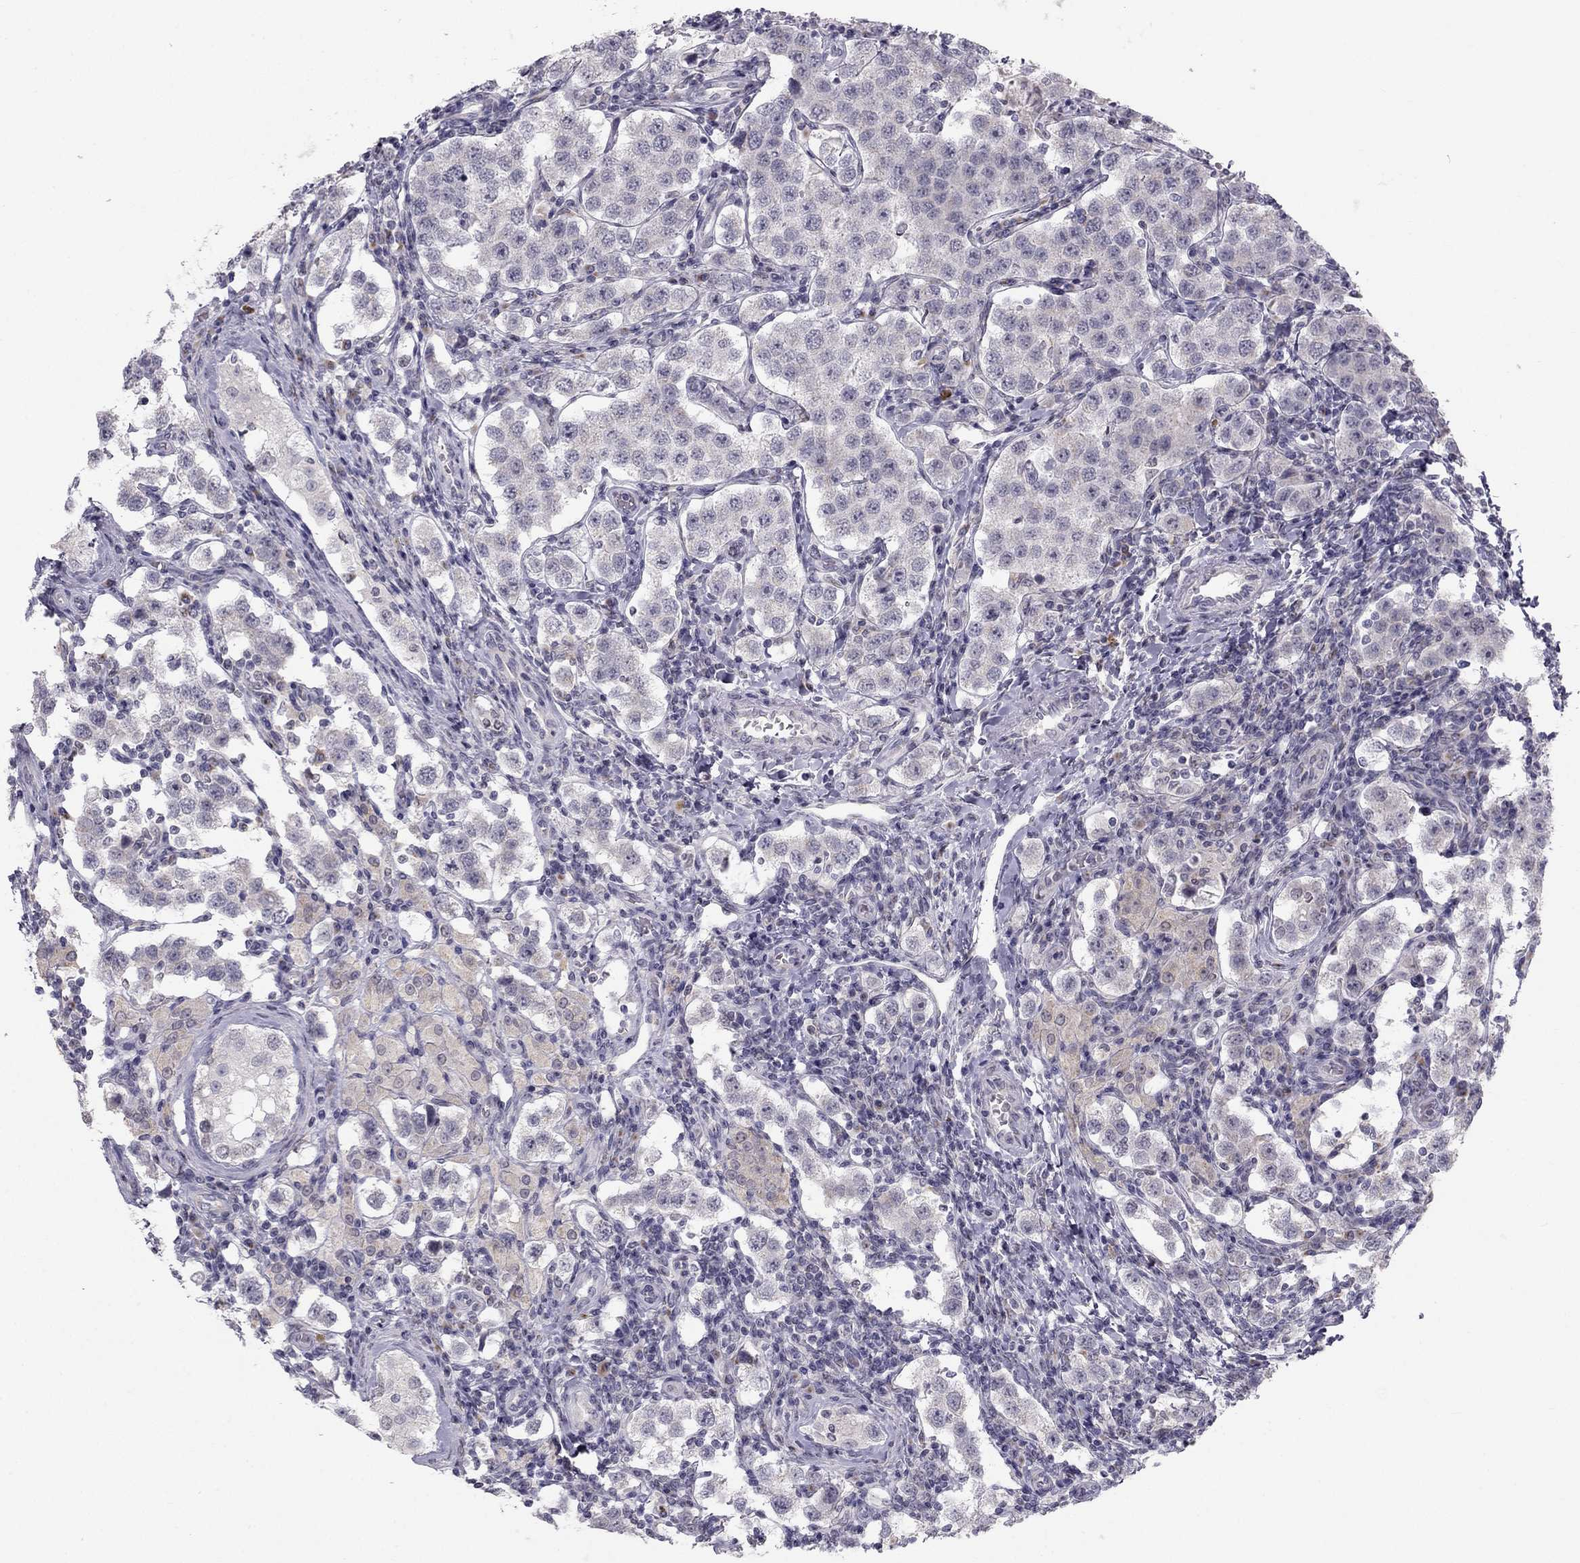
{"staining": {"intensity": "negative", "quantity": "none", "location": "none"}, "tissue": "testis cancer", "cell_type": "Tumor cells", "image_type": "cancer", "snomed": [{"axis": "morphology", "description": "Seminoma, NOS"}, {"axis": "topography", "description": "Testis"}], "caption": "Immunohistochemistry (IHC) image of human testis seminoma stained for a protein (brown), which demonstrates no positivity in tumor cells.", "gene": "TRPS1", "patient": {"sex": "male", "age": 37}}